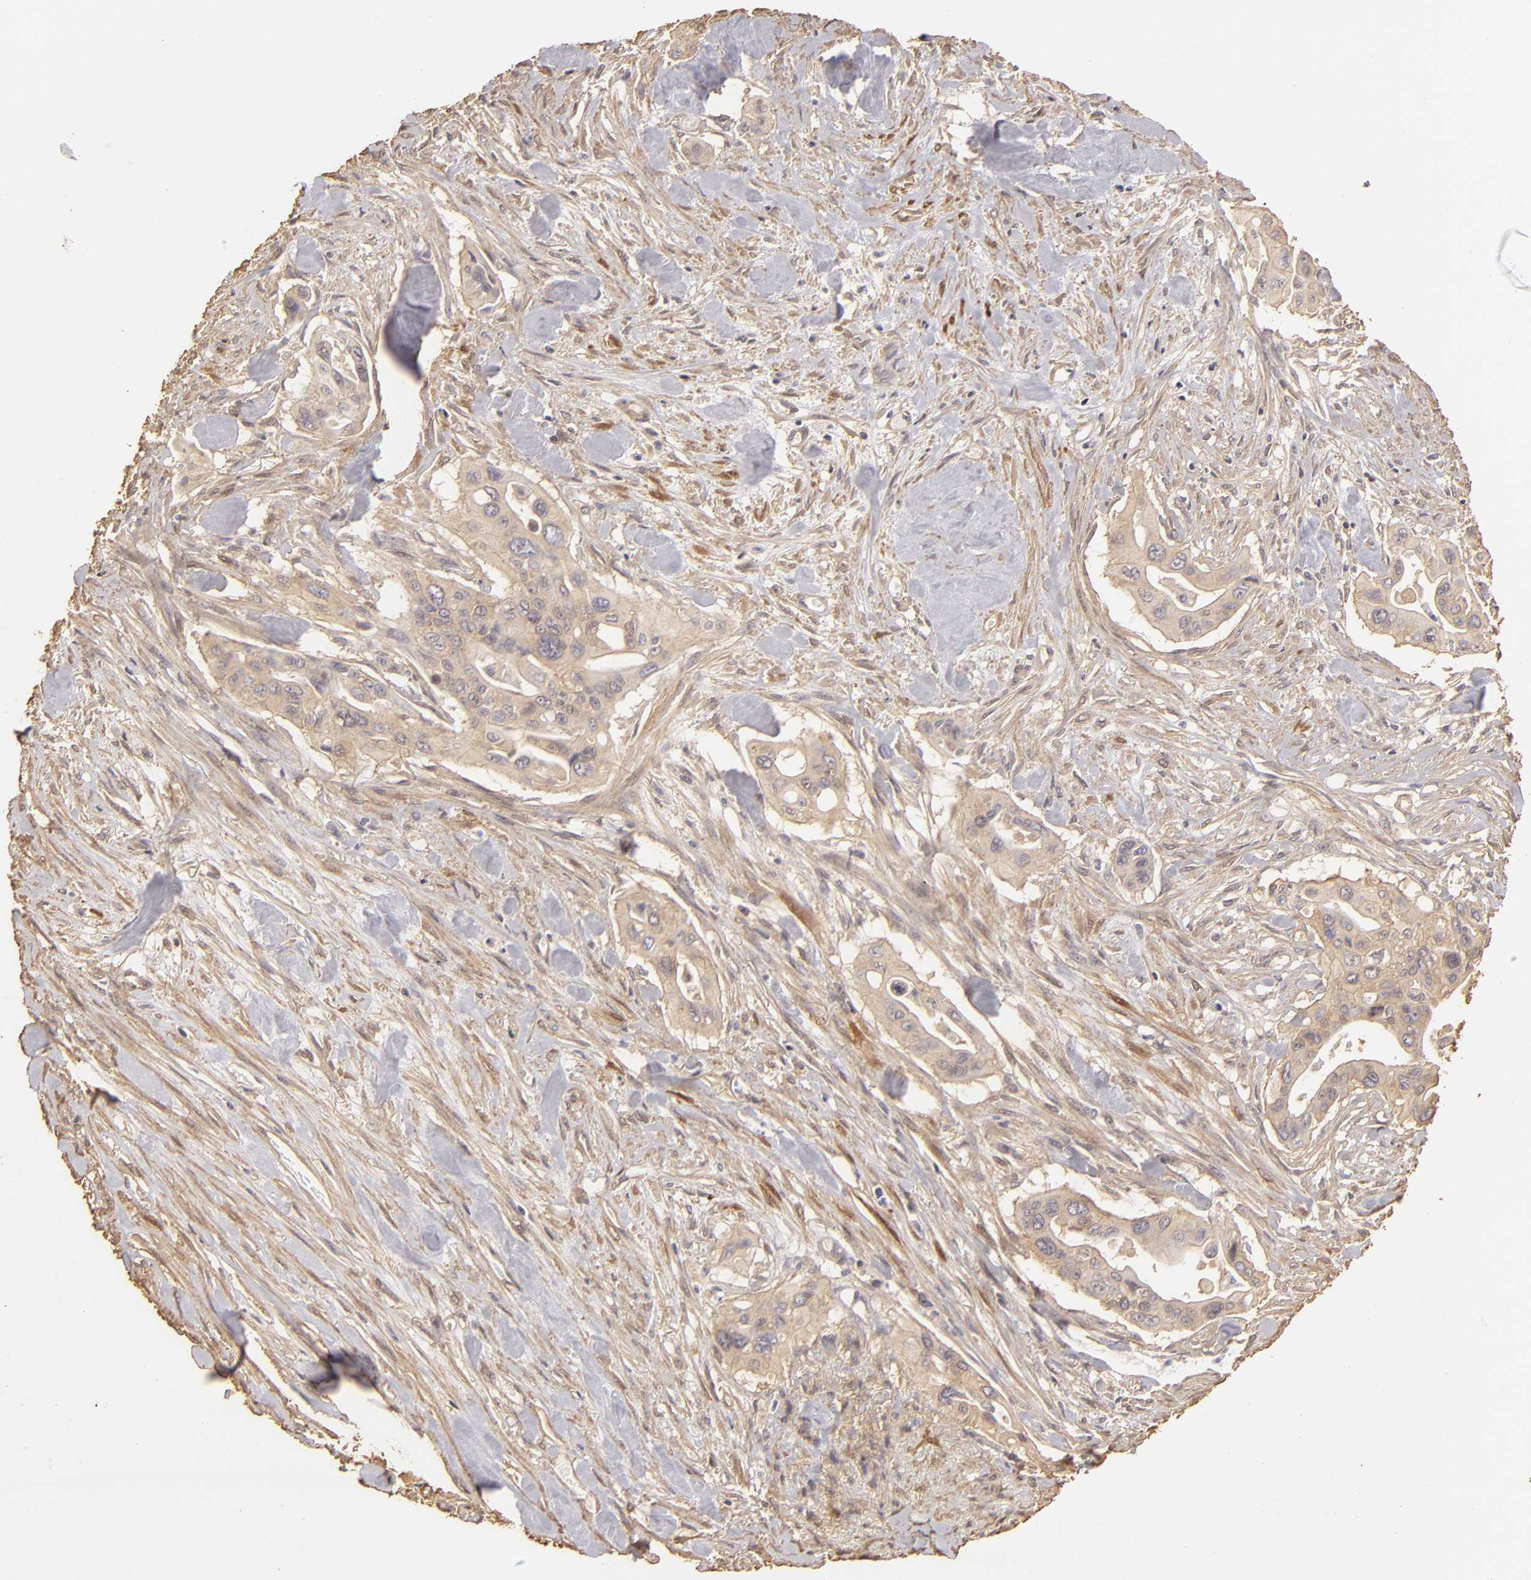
{"staining": {"intensity": "weak", "quantity": ">75%", "location": "cytoplasmic/membranous"}, "tissue": "pancreatic cancer", "cell_type": "Tumor cells", "image_type": "cancer", "snomed": [{"axis": "morphology", "description": "Adenocarcinoma, NOS"}, {"axis": "topography", "description": "Pancreas"}], "caption": "The photomicrograph displays immunohistochemical staining of pancreatic cancer (adenocarcinoma). There is weak cytoplasmic/membranous staining is seen in approximately >75% of tumor cells. Nuclei are stained in blue.", "gene": "HSPB6", "patient": {"sex": "male", "age": 77}}